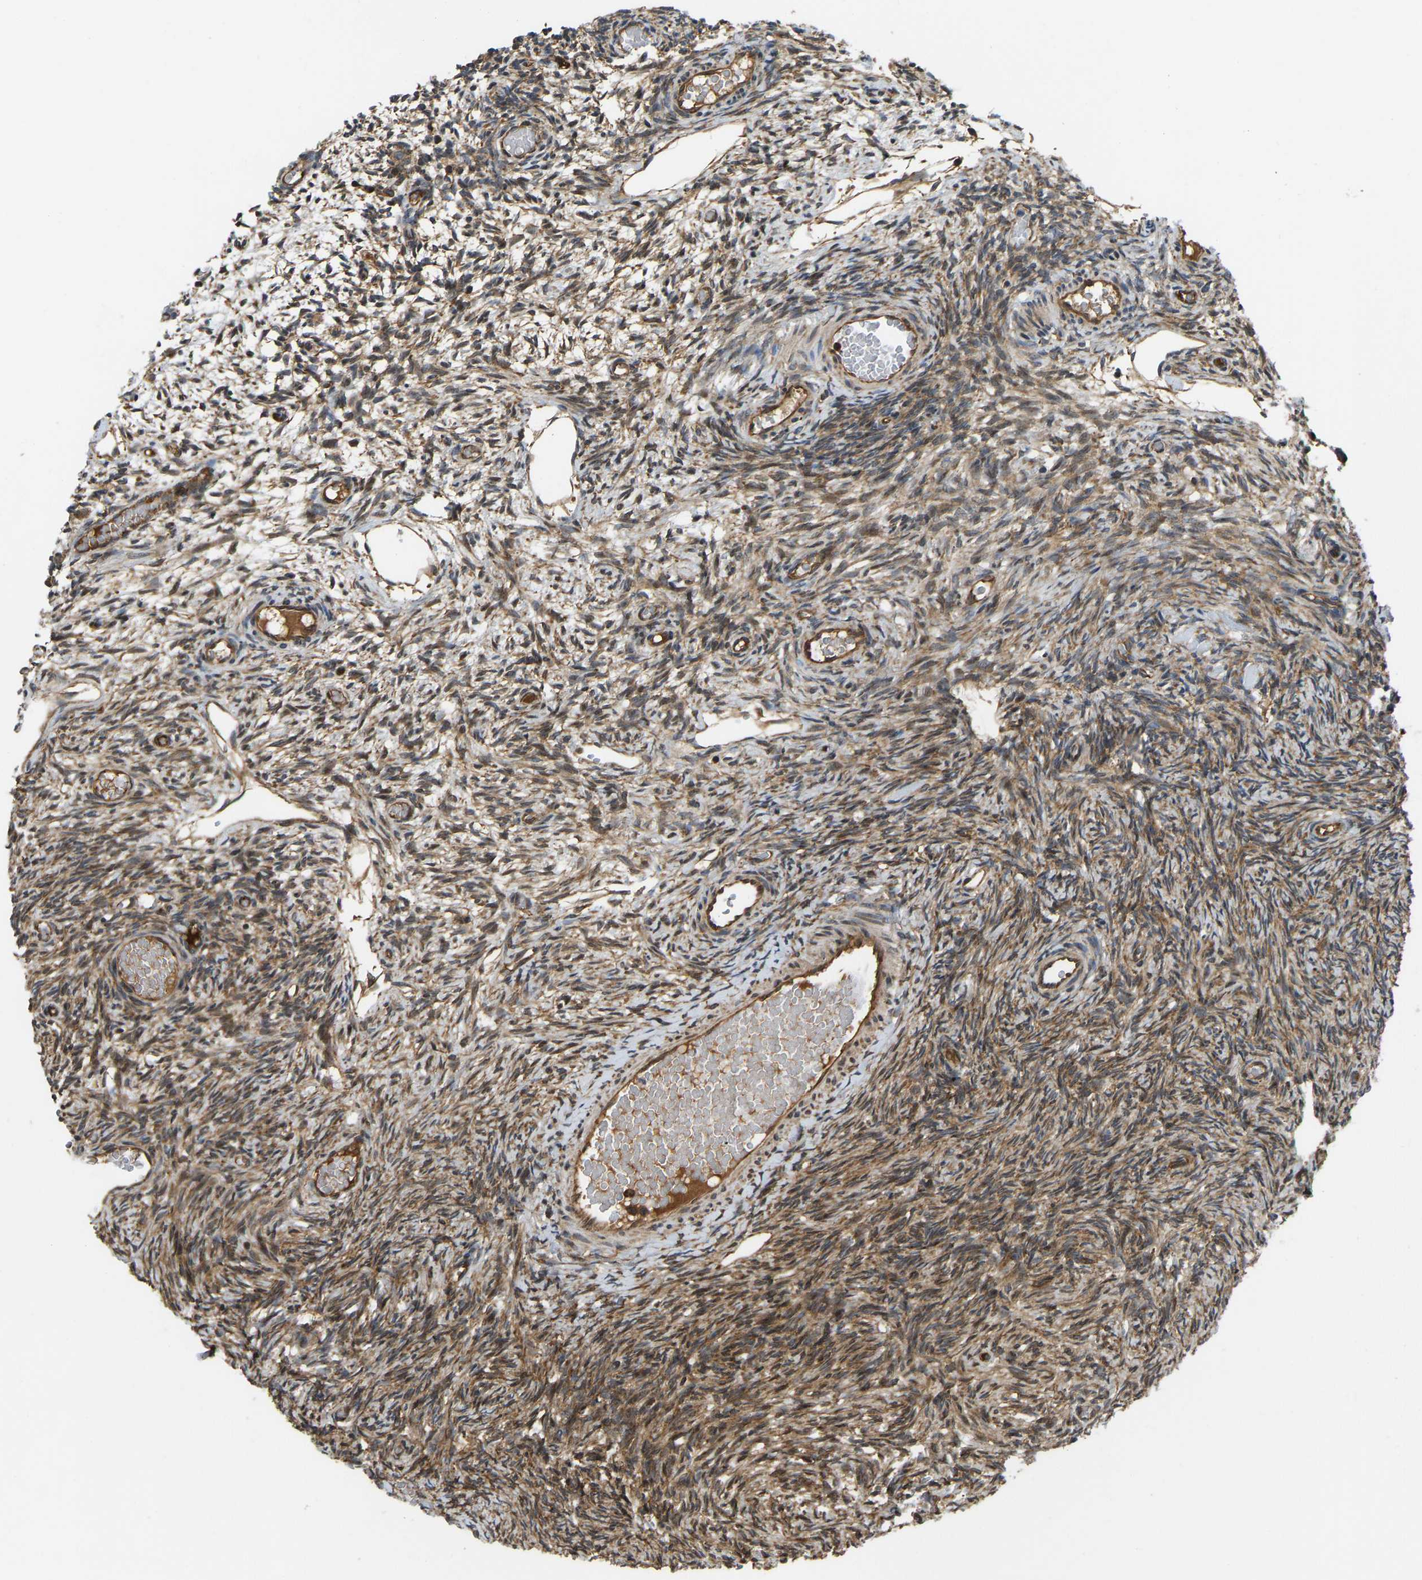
{"staining": {"intensity": "moderate", "quantity": ">75%", "location": "cytoplasmic/membranous"}, "tissue": "ovary", "cell_type": "Ovarian stroma cells", "image_type": "normal", "snomed": [{"axis": "morphology", "description": "Normal tissue, NOS"}, {"axis": "topography", "description": "Ovary"}], "caption": "Protein positivity by immunohistochemistry exhibits moderate cytoplasmic/membranous expression in approximately >75% of ovarian stroma cells in unremarkable ovary. The staining was performed using DAB (3,3'-diaminobenzidine) to visualize the protein expression in brown, while the nuclei were stained in blue with hematoxylin (Magnification: 20x).", "gene": "RASGRF2", "patient": {"sex": "female", "age": 27}}